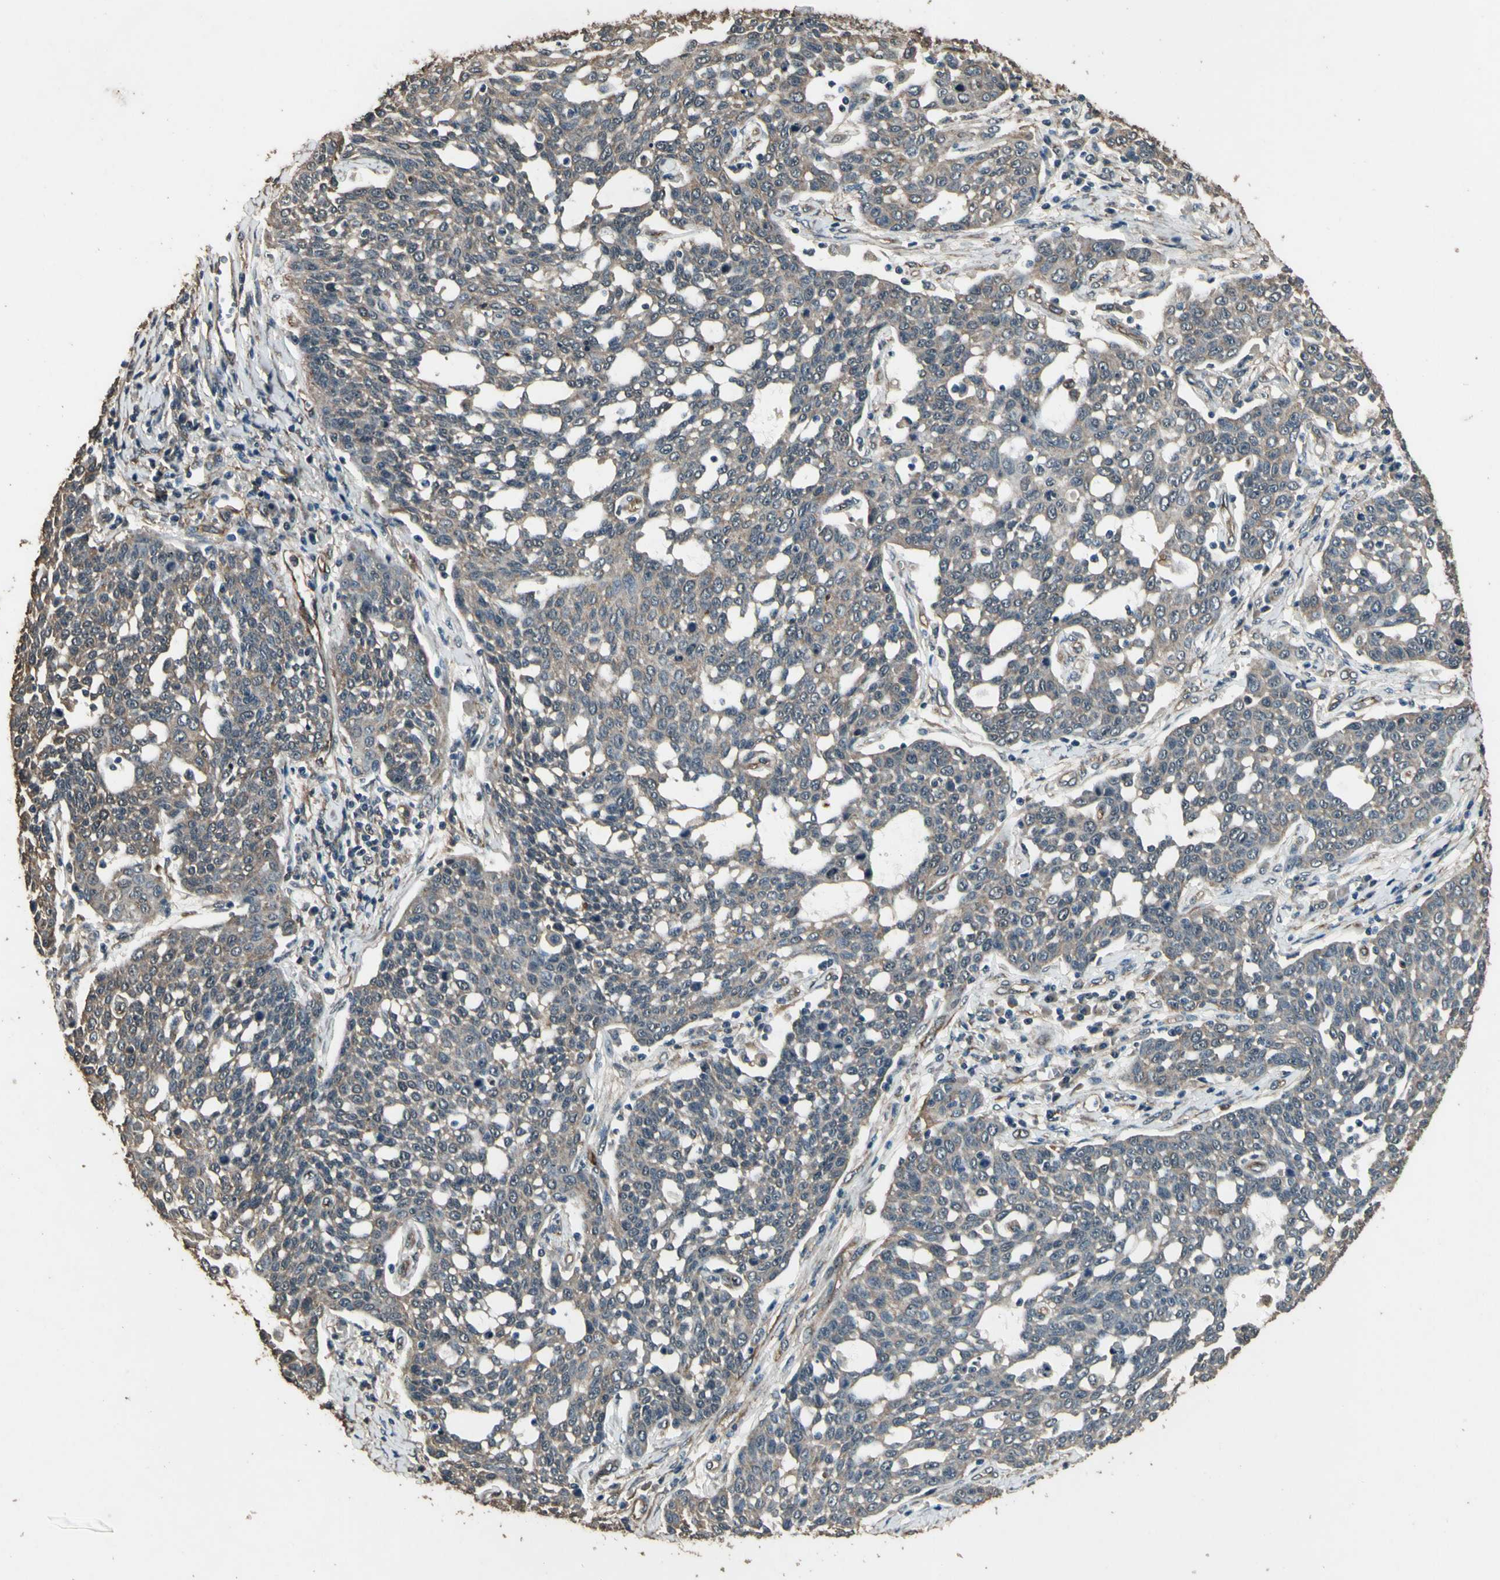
{"staining": {"intensity": "weak", "quantity": ">75%", "location": "cytoplasmic/membranous"}, "tissue": "cervical cancer", "cell_type": "Tumor cells", "image_type": "cancer", "snomed": [{"axis": "morphology", "description": "Squamous cell carcinoma, NOS"}, {"axis": "topography", "description": "Cervix"}], "caption": "Brown immunohistochemical staining in cervical squamous cell carcinoma displays weak cytoplasmic/membranous expression in about >75% of tumor cells. The staining was performed using DAB to visualize the protein expression in brown, while the nuclei were stained in blue with hematoxylin (Magnification: 20x).", "gene": "TSPO", "patient": {"sex": "female", "age": 34}}